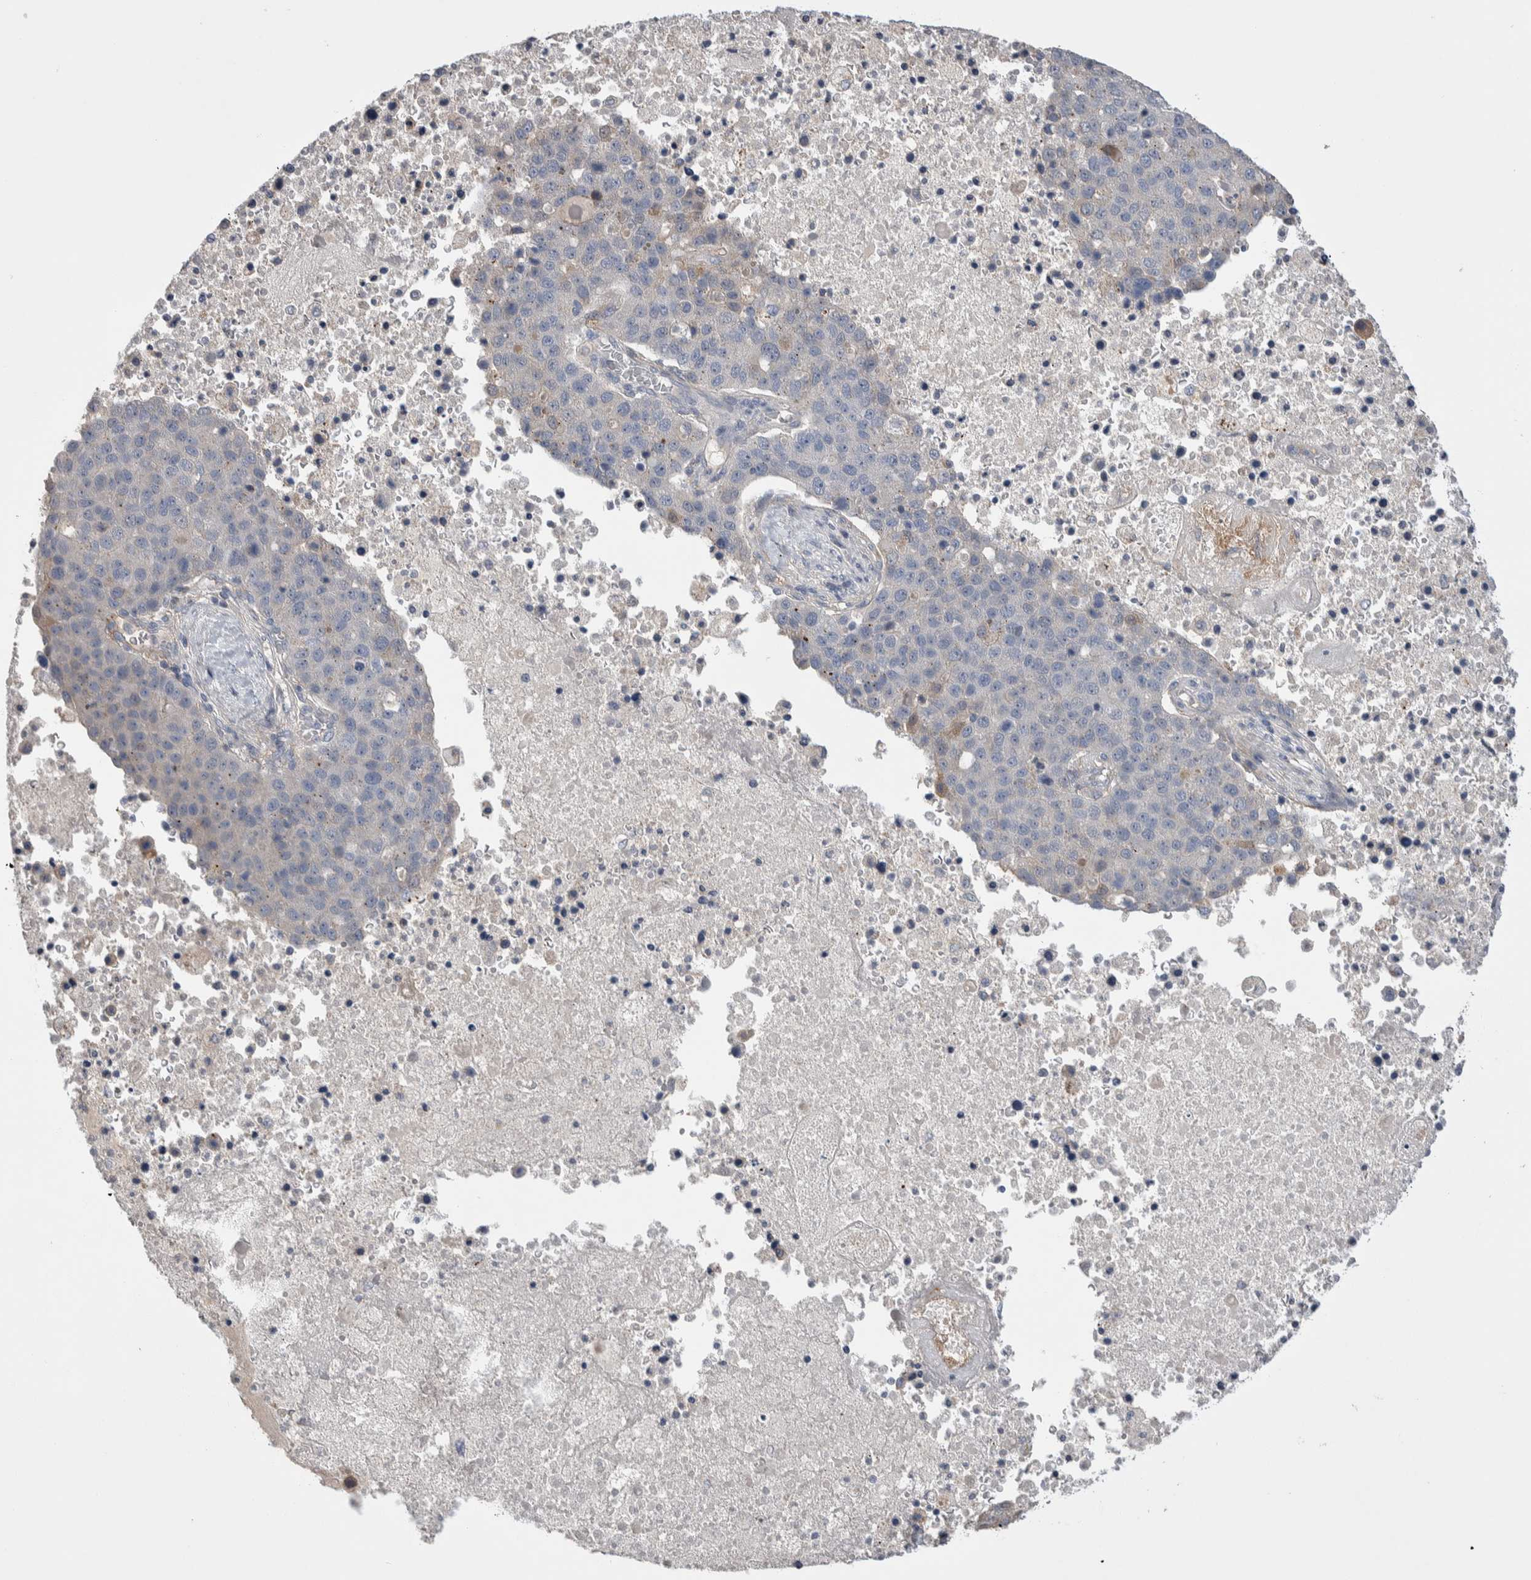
{"staining": {"intensity": "negative", "quantity": "none", "location": "none"}, "tissue": "pancreatic cancer", "cell_type": "Tumor cells", "image_type": "cancer", "snomed": [{"axis": "morphology", "description": "Adenocarcinoma, NOS"}, {"axis": "topography", "description": "Pancreas"}], "caption": "This photomicrograph is of adenocarcinoma (pancreatic) stained with IHC to label a protein in brown with the nuclei are counter-stained blue. There is no staining in tumor cells. (Immunohistochemistry (ihc), brightfield microscopy, high magnification).", "gene": "CEP131", "patient": {"sex": "female", "age": 61}}